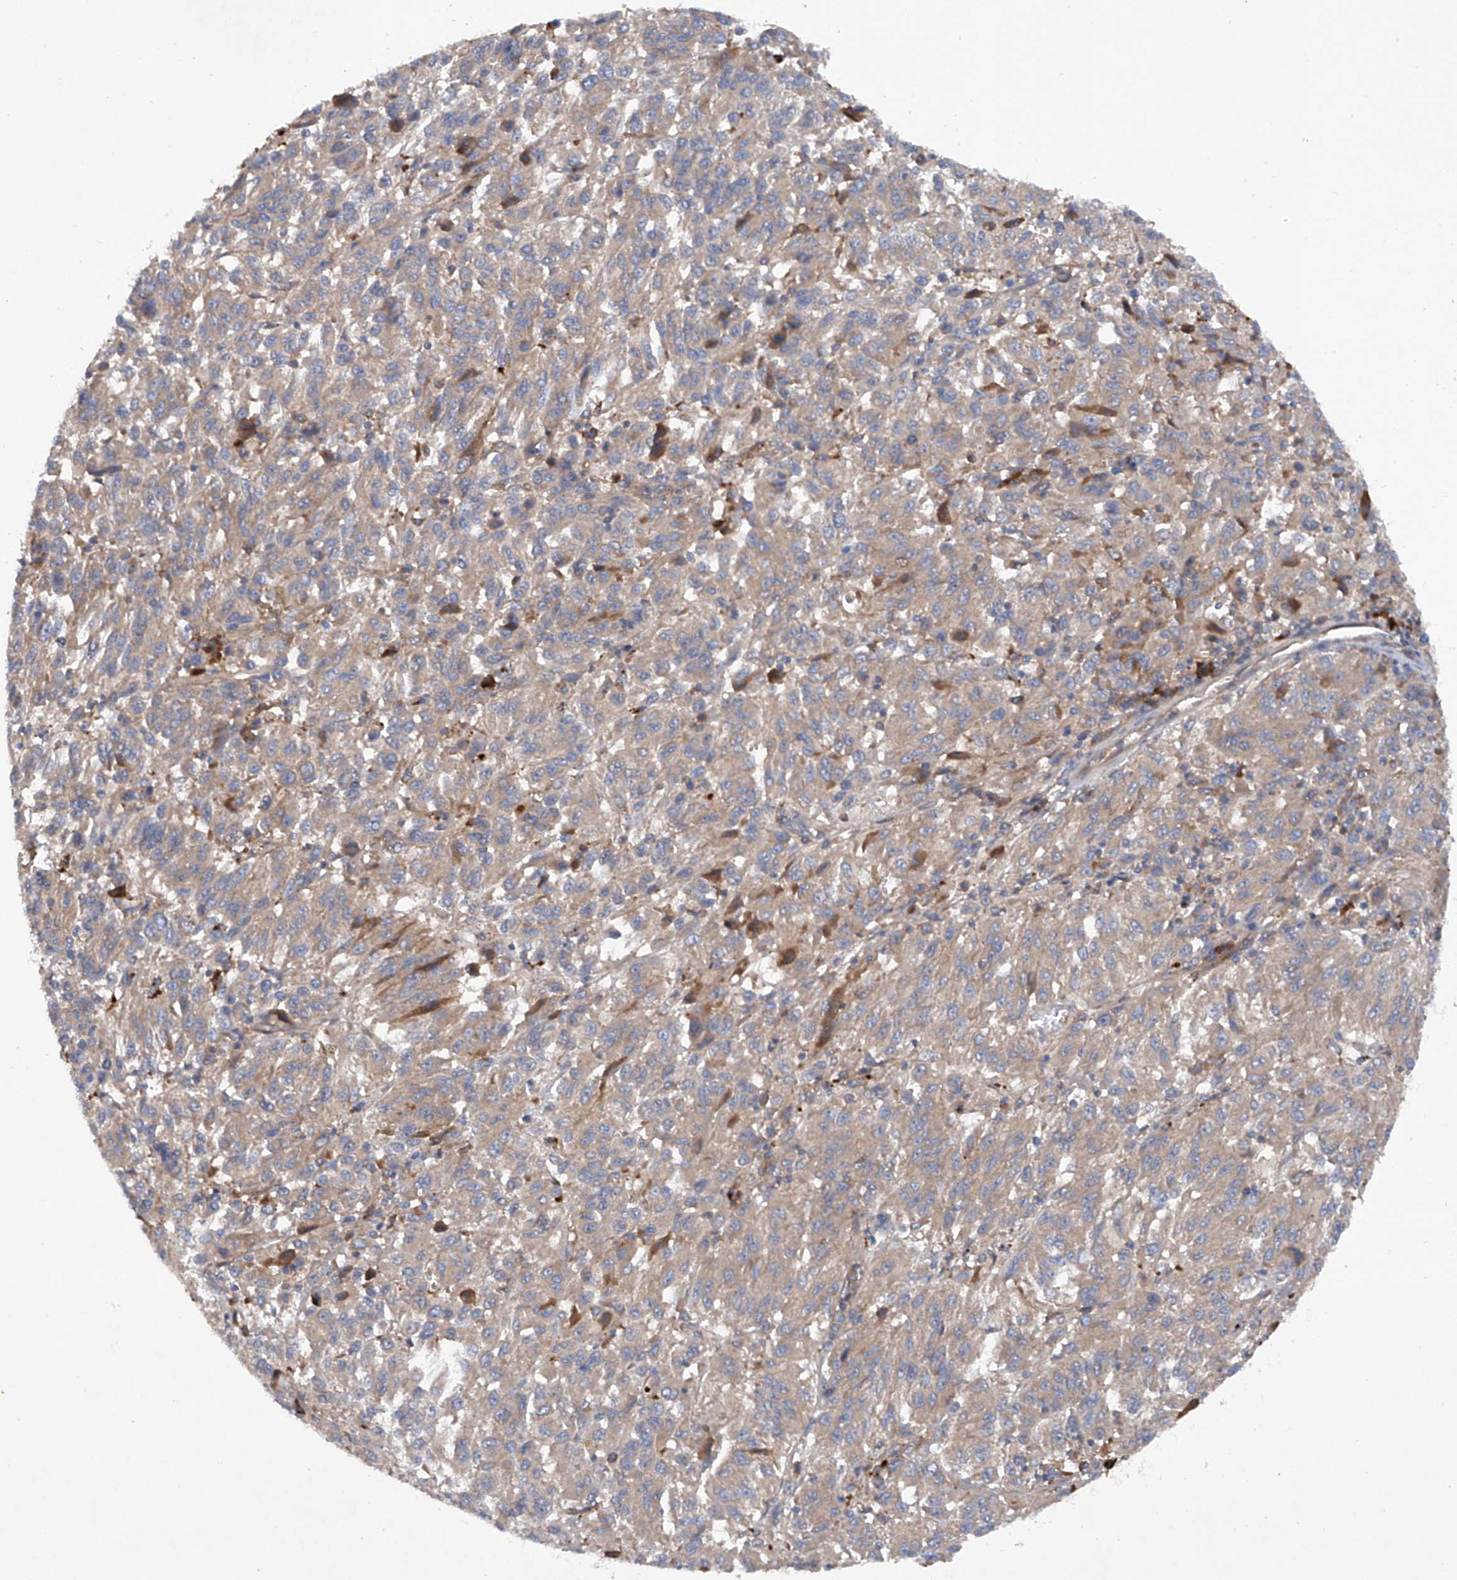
{"staining": {"intensity": "weak", "quantity": ">75%", "location": "cytoplasmic/membranous"}, "tissue": "melanoma", "cell_type": "Tumor cells", "image_type": "cancer", "snomed": [{"axis": "morphology", "description": "Malignant melanoma, Metastatic site"}, {"axis": "topography", "description": "Lung"}], "caption": "A histopathology image showing weak cytoplasmic/membranous expression in about >75% of tumor cells in malignant melanoma (metastatic site), as visualized by brown immunohistochemical staining.", "gene": "ASCC3", "patient": {"sex": "male", "age": 64}}